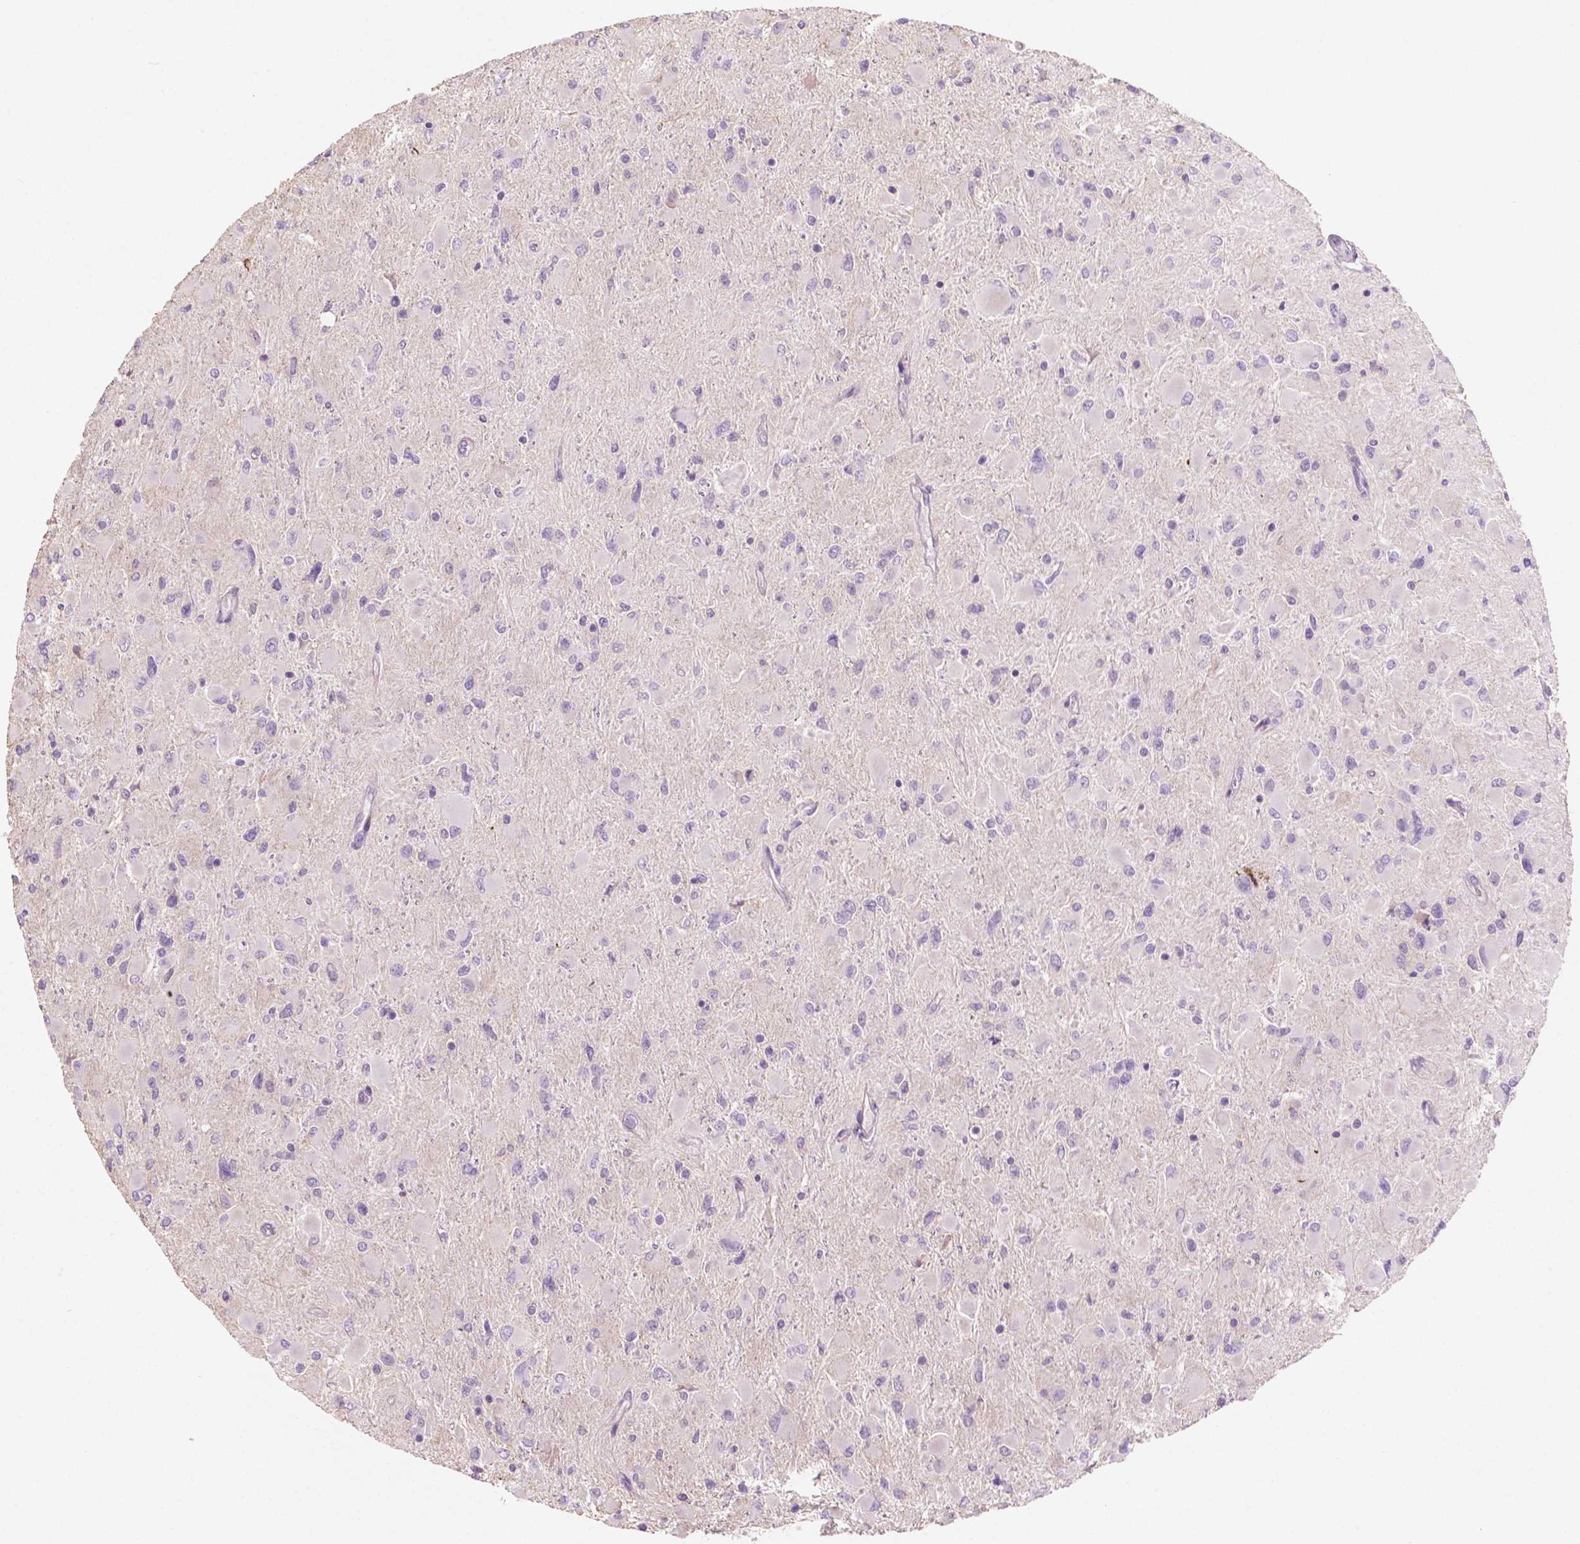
{"staining": {"intensity": "negative", "quantity": "none", "location": "none"}, "tissue": "glioma", "cell_type": "Tumor cells", "image_type": "cancer", "snomed": [{"axis": "morphology", "description": "Glioma, malignant, High grade"}, {"axis": "topography", "description": "Cerebral cortex"}], "caption": "Protein analysis of malignant glioma (high-grade) displays no significant staining in tumor cells.", "gene": "LRP1B", "patient": {"sex": "female", "age": 36}}